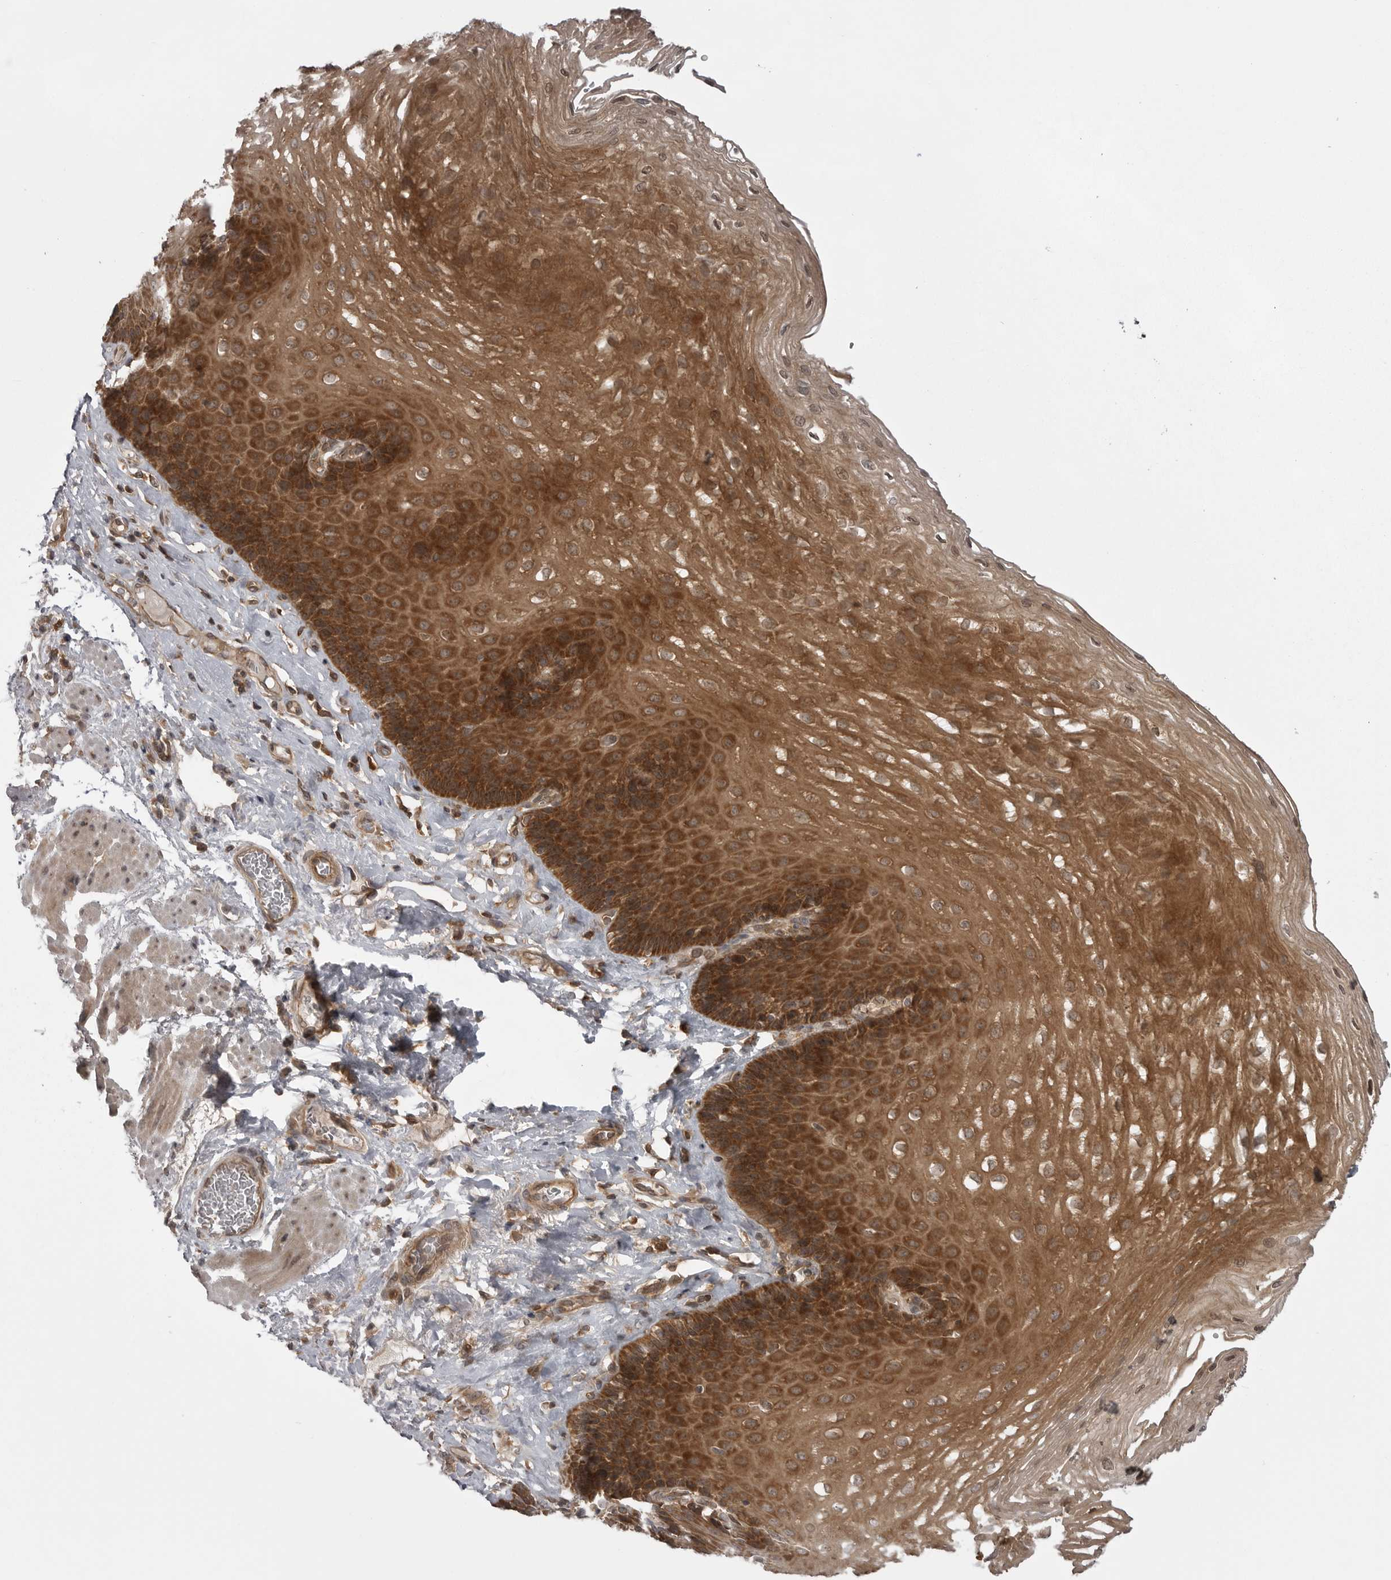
{"staining": {"intensity": "strong", "quantity": ">75%", "location": "cytoplasmic/membranous"}, "tissue": "esophagus", "cell_type": "Squamous epithelial cells", "image_type": "normal", "snomed": [{"axis": "morphology", "description": "Normal tissue, NOS"}, {"axis": "topography", "description": "Esophagus"}], "caption": "This photomicrograph reveals immunohistochemistry staining of unremarkable human esophagus, with high strong cytoplasmic/membranous expression in approximately >75% of squamous epithelial cells.", "gene": "STK24", "patient": {"sex": "female", "age": 66}}